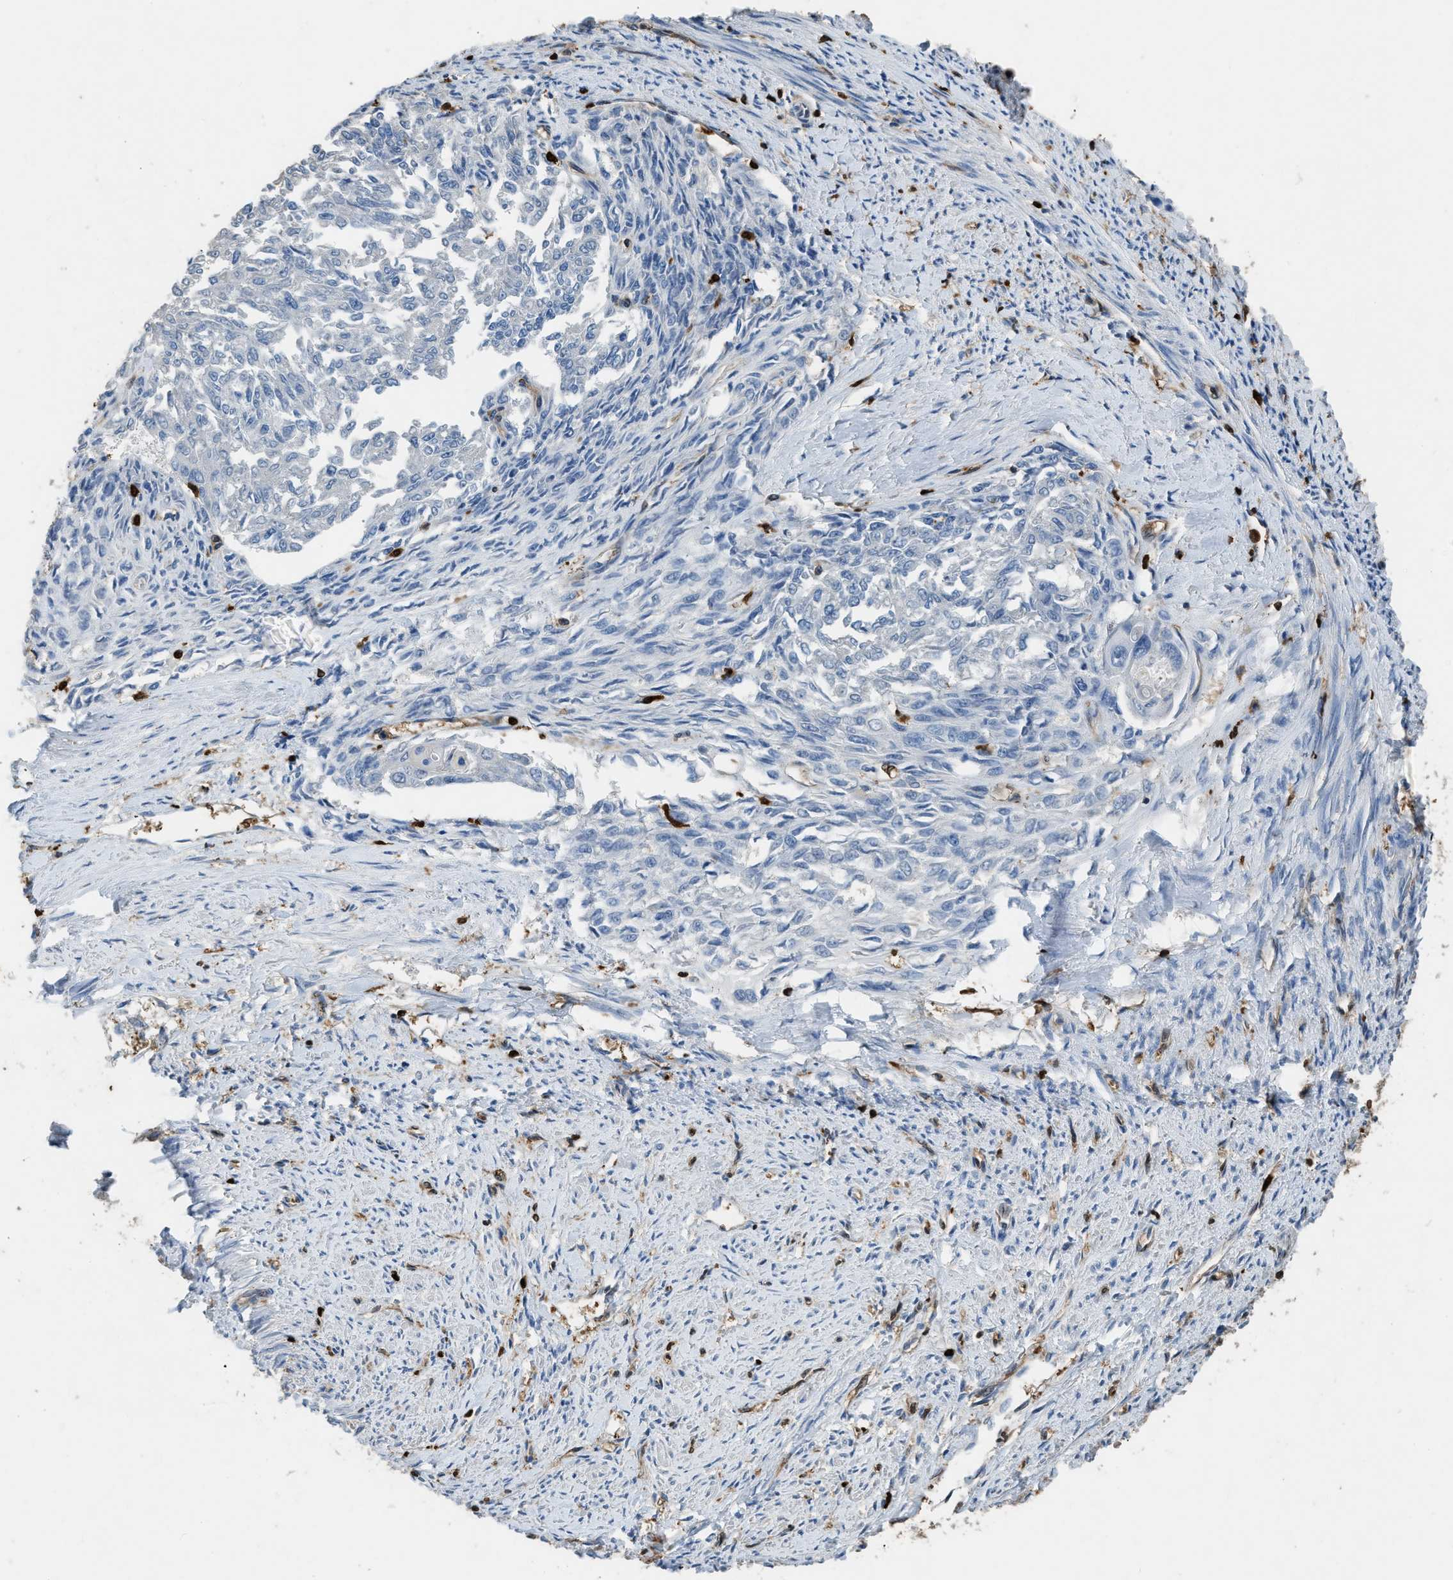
{"staining": {"intensity": "negative", "quantity": "none", "location": "none"}, "tissue": "endometrial cancer", "cell_type": "Tumor cells", "image_type": "cancer", "snomed": [{"axis": "morphology", "description": "Adenocarcinoma, NOS"}, {"axis": "topography", "description": "Endometrium"}], "caption": "Tumor cells show no significant protein expression in endometrial cancer.", "gene": "ARHGDIB", "patient": {"sex": "female", "age": 32}}